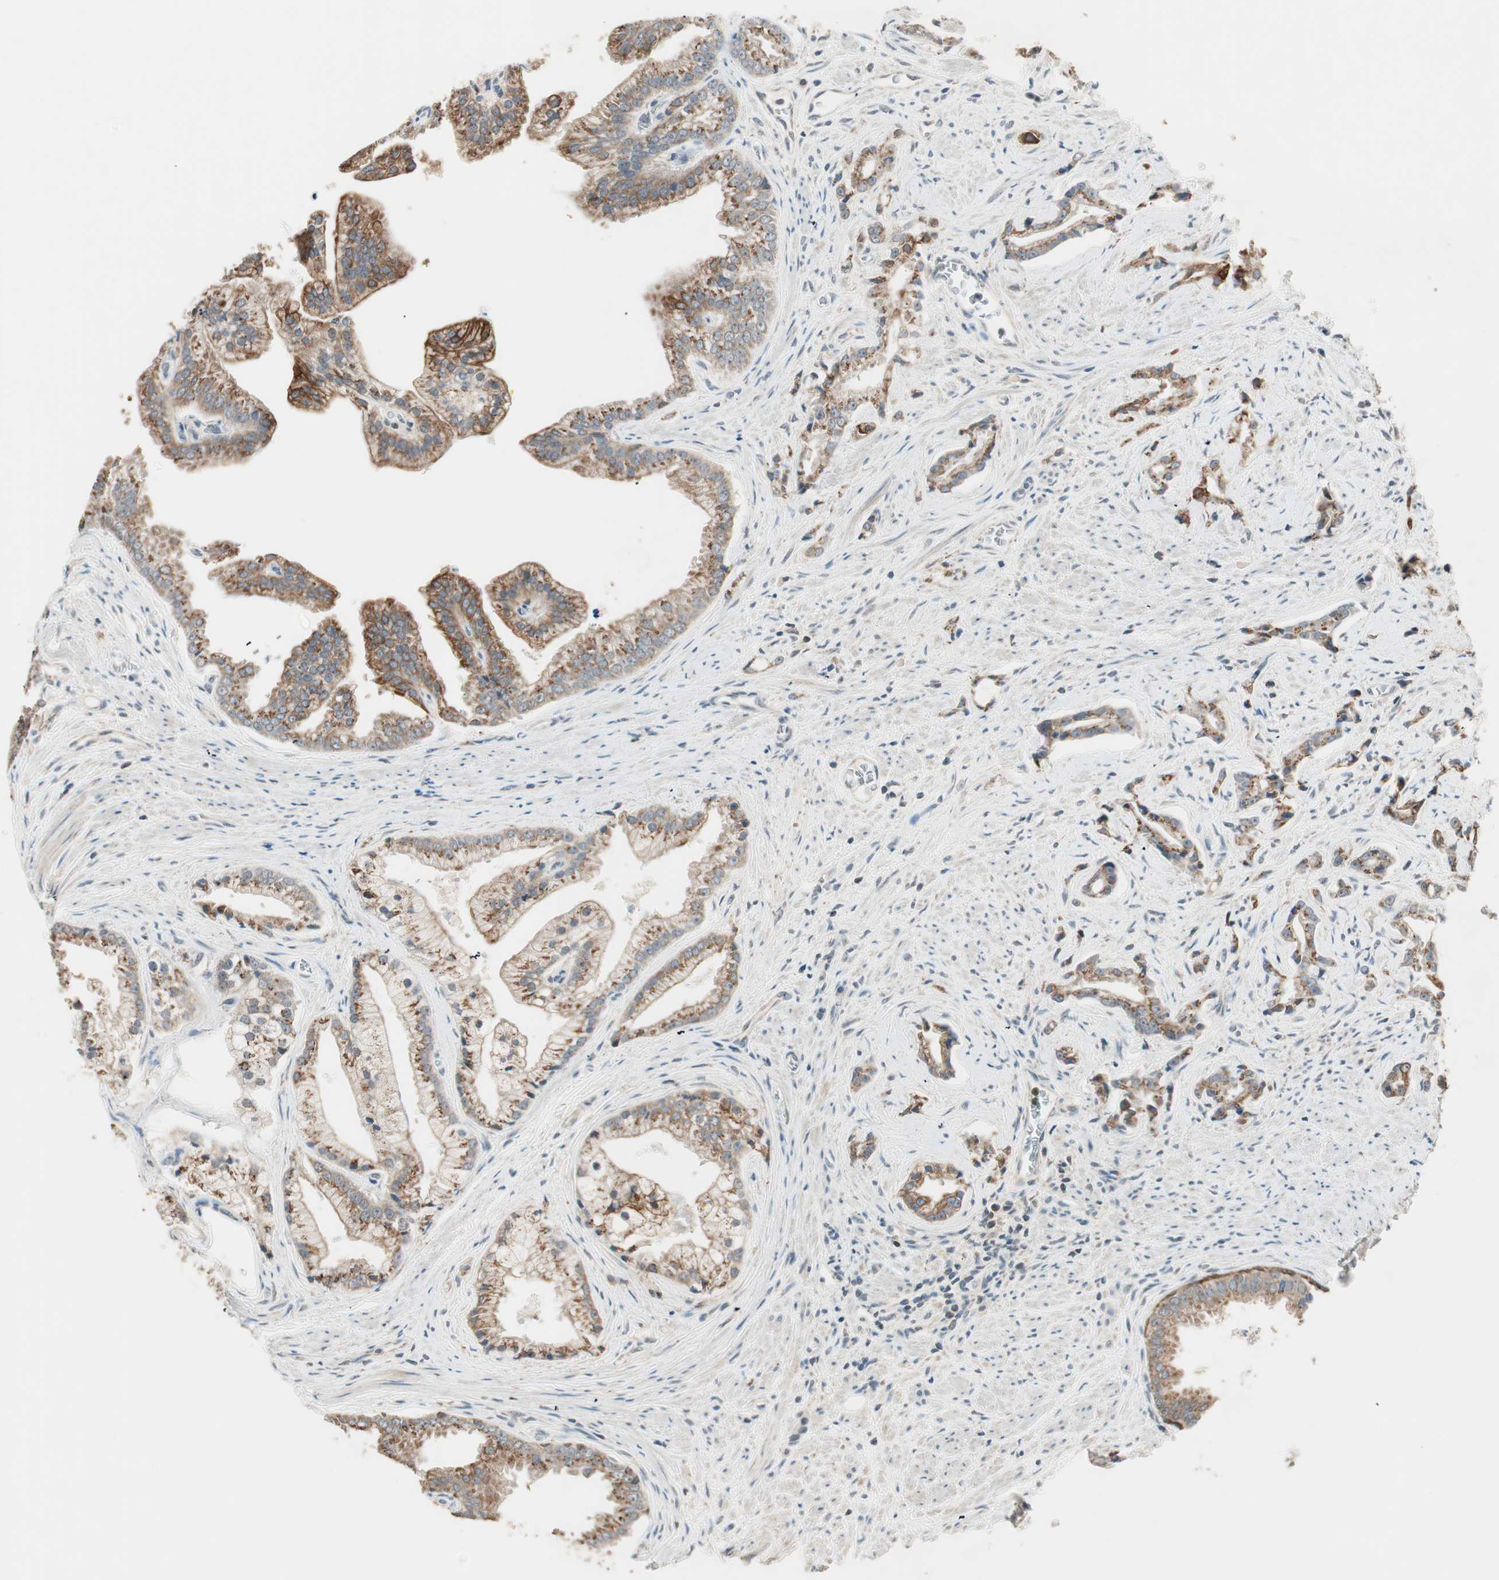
{"staining": {"intensity": "moderate", "quantity": ">75%", "location": "cytoplasmic/membranous"}, "tissue": "prostate cancer", "cell_type": "Tumor cells", "image_type": "cancer", "snomed": [{"axis": "morphology", "description": "Adenocarcinoma, High grade"}, {"axis": "topography", "description": "Prostate"}], "caption": "About >75% of tumor cells in prostate cancer reveal moderate cytoplasmic/membranous protein positivity as visualized by brown immunohistochemical staining.", "gene": "TRIM21", "patient": {"sex": "male", "age": 67}}